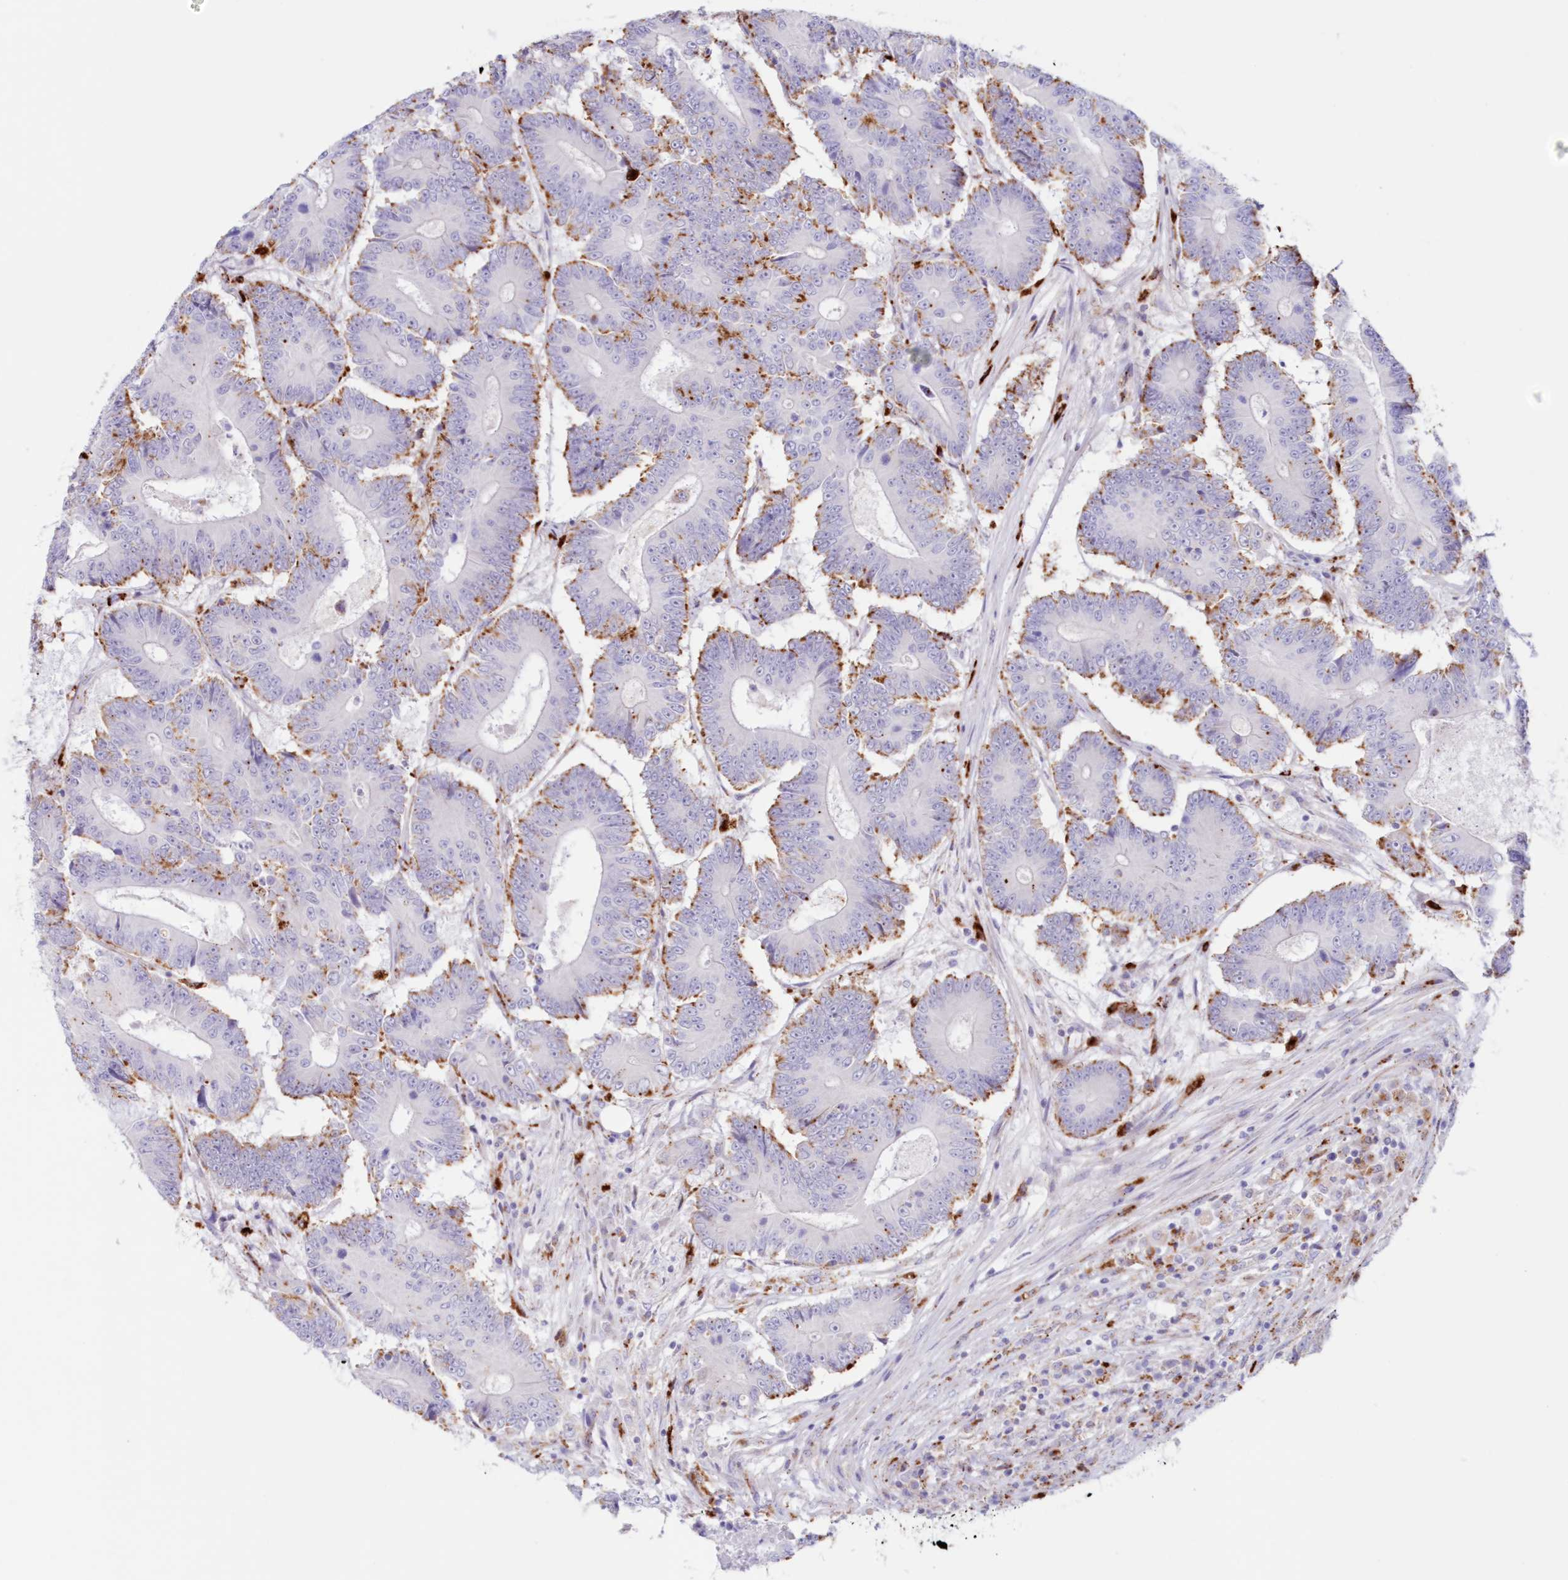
{"staining": {"intensity": "moderate", "quantity": "25%-75%", "location": "cytoplasmic/membranous"}, "tissue": "colorectal cancer", "cell_type": "Tumor cells", "image_type": "cancer", "snomed": [{"axis": "morphology", "description": "Adenocarcinoma, NOS"}, {"axis": "topography", "description": "Colon"}], "caption": "An immunohistochemistry photomicrograph of tumor tissue is shown. Protein staining in brown shows moderate cytoplasmic/membranous positivity in colorectal cancer (adenocarcinoma) within tumor cells.", "gene": "TPP1", "patient": {"sex": "male", "age": 83}}